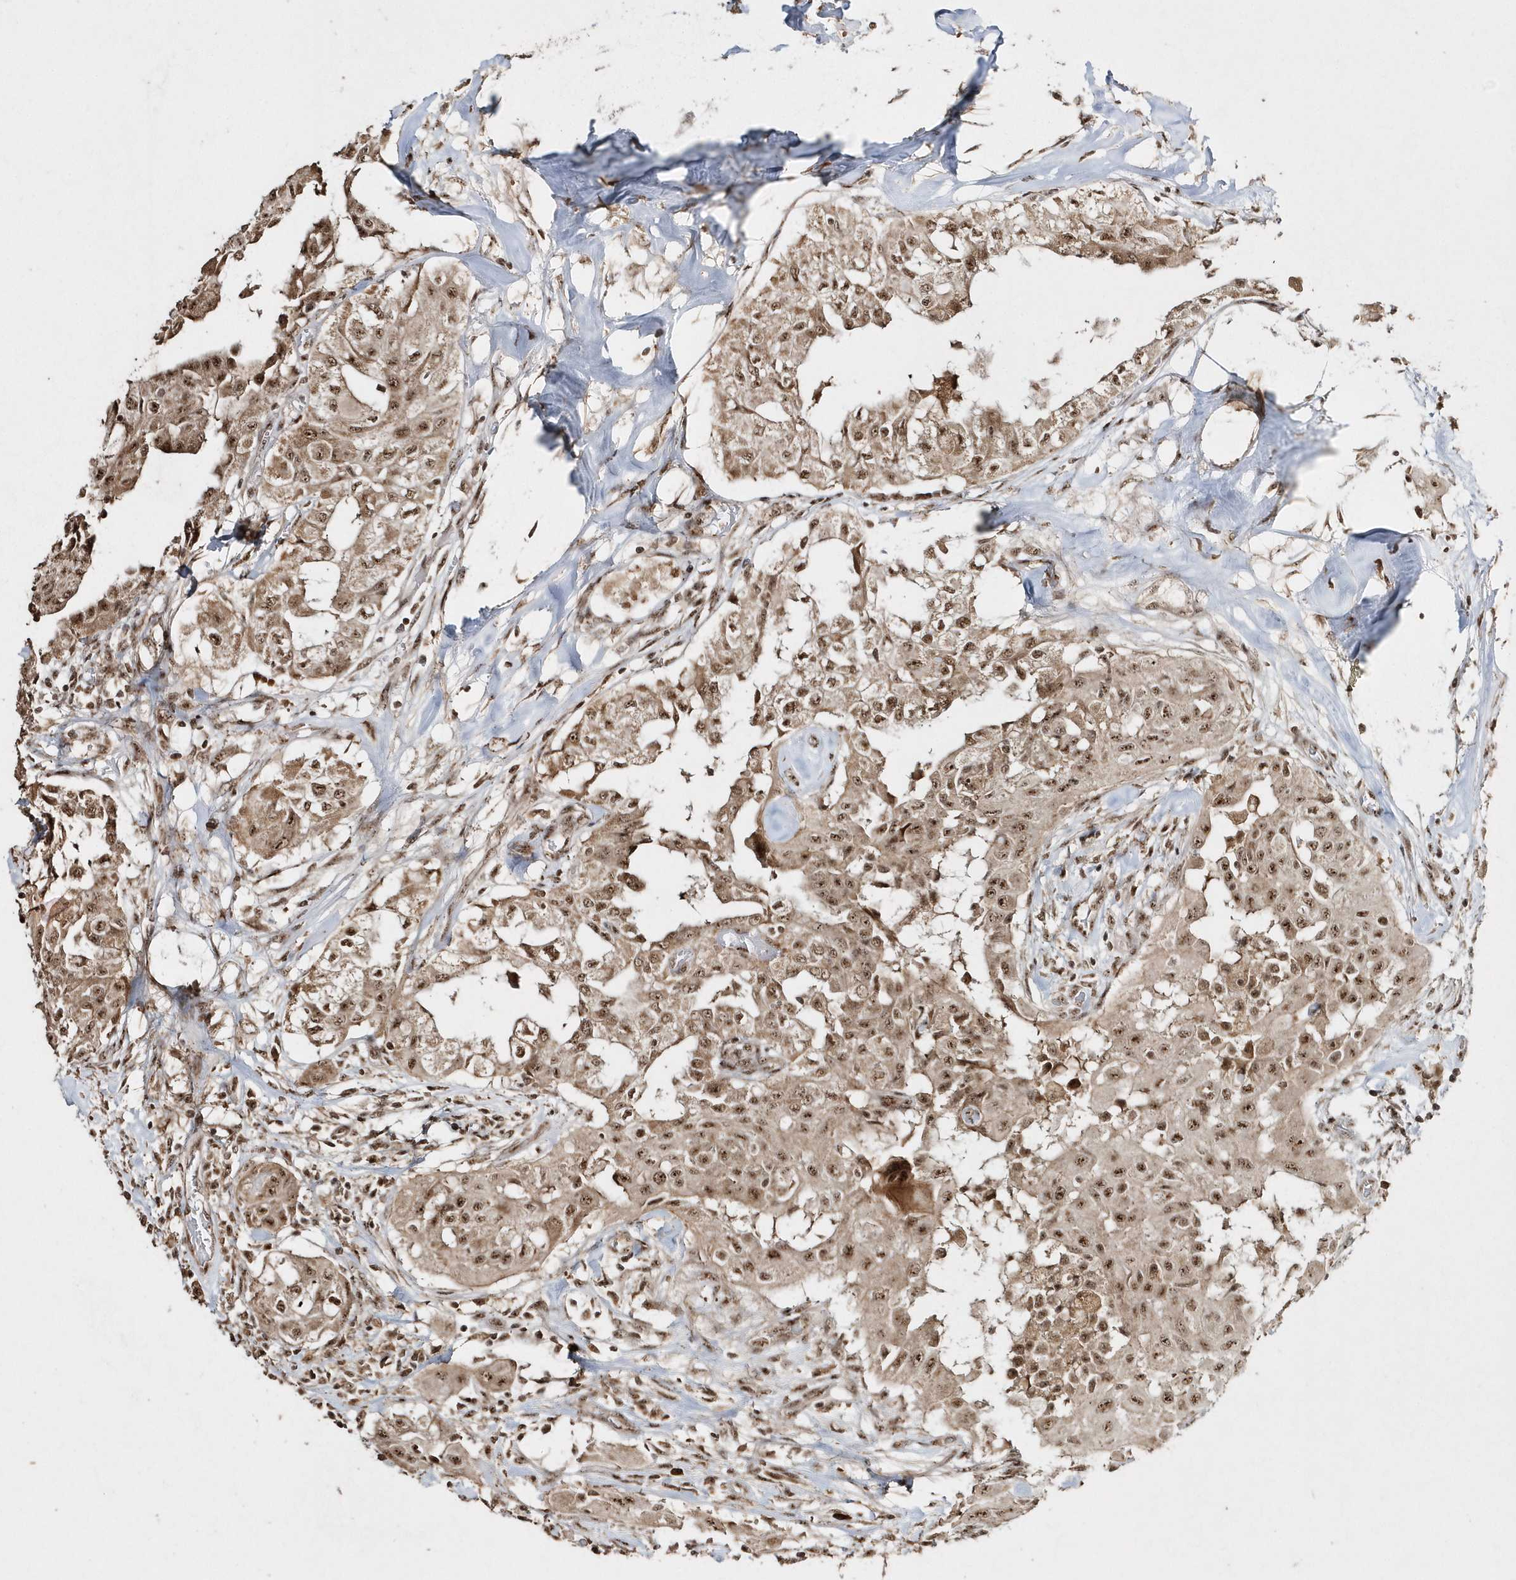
{"staining": {"intensity": "moderate", "quantity": ">75%", "location": "nuclear"}, "tissue": "thyroid cancer", "cell_type": "Tumor cells", "image_type": "cancer", "snomed": [{"axis": "morphology", "description": "Papillary adenocarcinoma, NOS"}, {"axis": "topography", "description": "Thyroid gland"}], "caption": "Brown immunohistochemical staining in thyroid cancer demonstrates moderate nuclear staining in about >75% of tumor cells.", "gene": "POLR3B", "patient": {"sex": "female", "age": 59}}